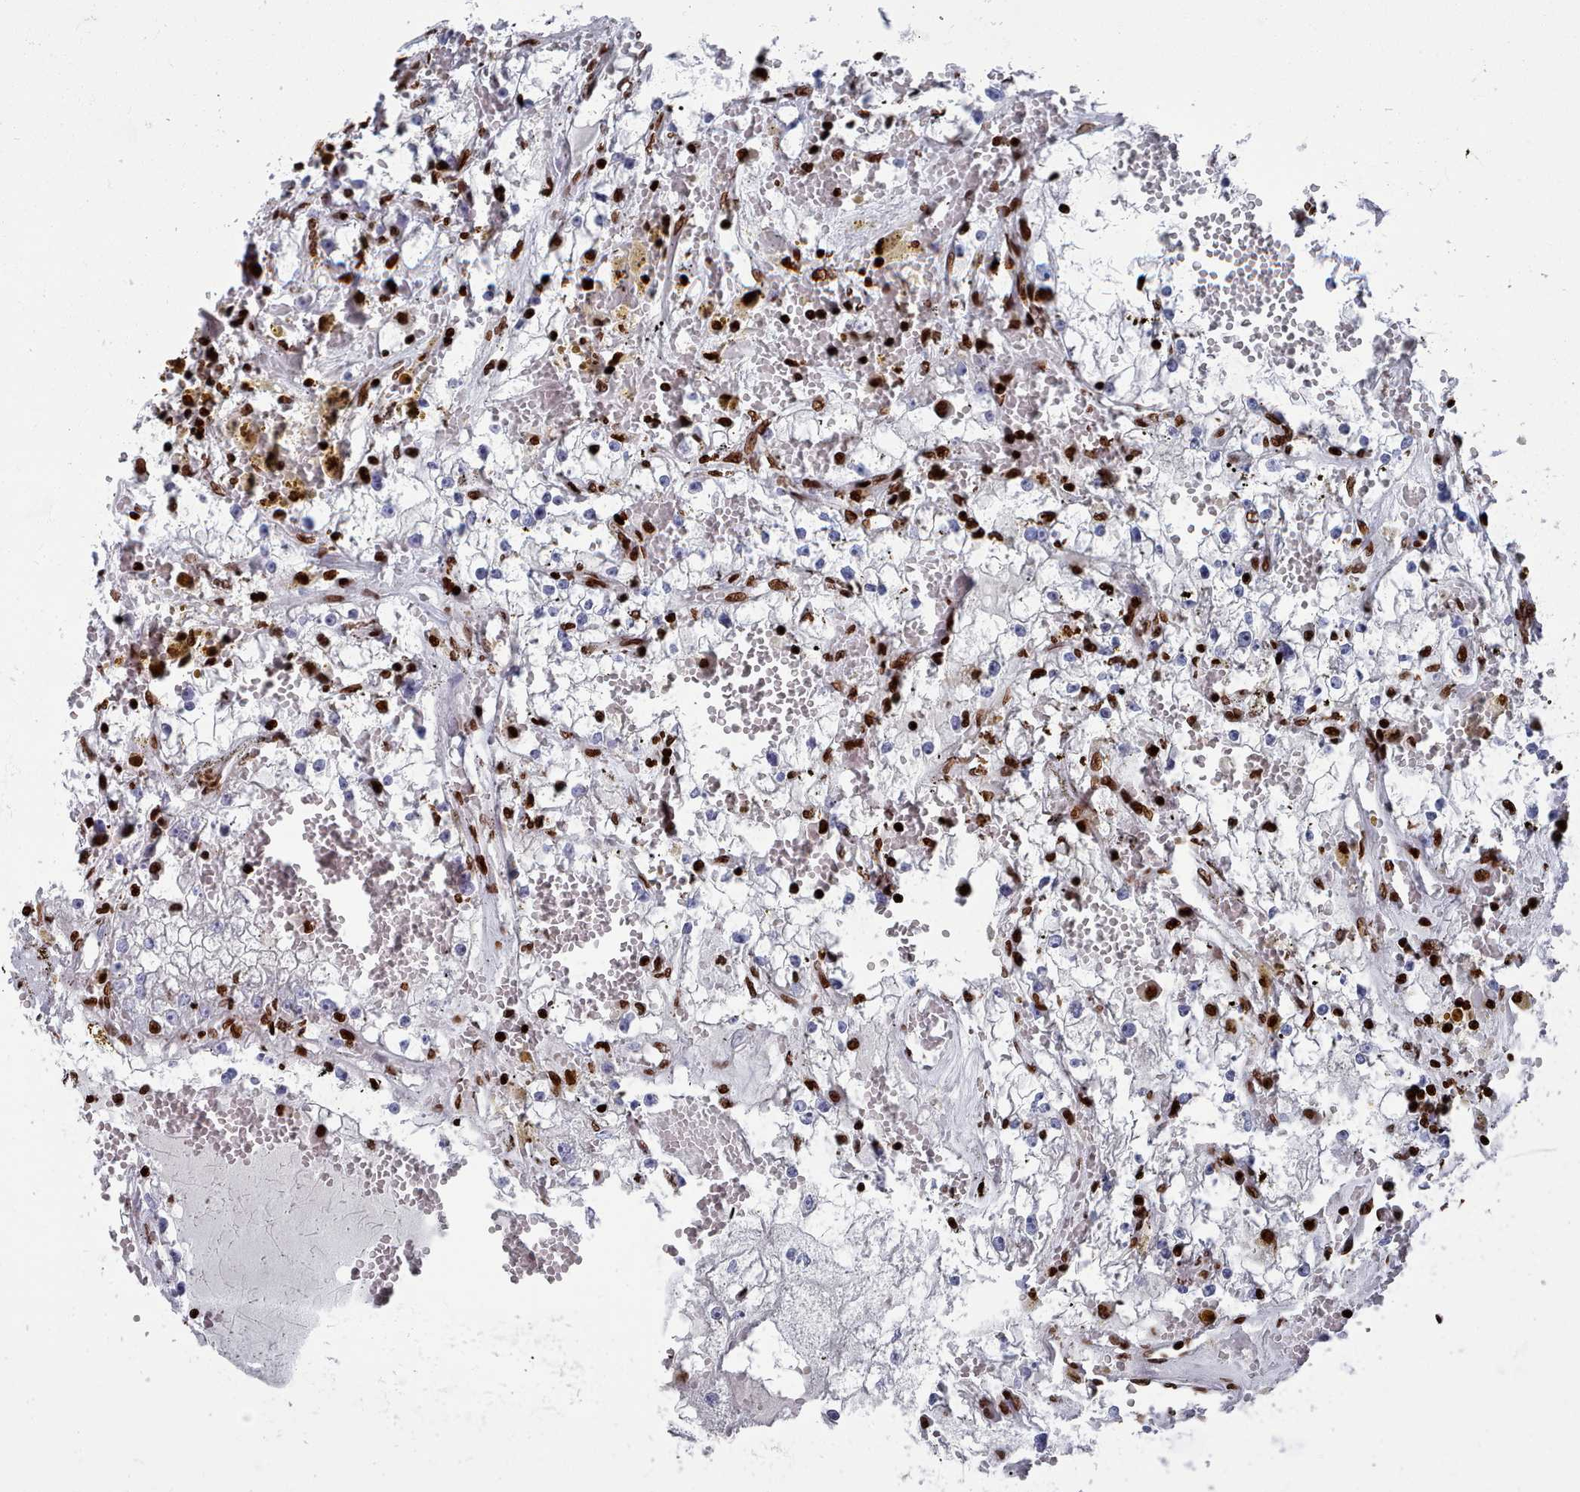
{"staining": {"intensity": "strong", "quantity": "25%-75%", "location": "nuclear"}, "tissue": "renal cancer", "cell_type": "Tumor cells", "image_type": "cancer", "snomed": [{"axis": "morphology", "description": "Adenocarcinoma, NOS"}, {"axis": "topography", "description": "Kidney"}], "caption": "An immunohistochemistry photomicrograph of neoplastic tissue is shown. Protein staining in brown highlights strong nuclear positivity in adenocarcinoma (renal) within tumor cells. (brown staining indicates protein expression, while blue staining denotes nuclei).", "gene": "PCDHB12", "patient": {"sex": "male", "age": 56}}